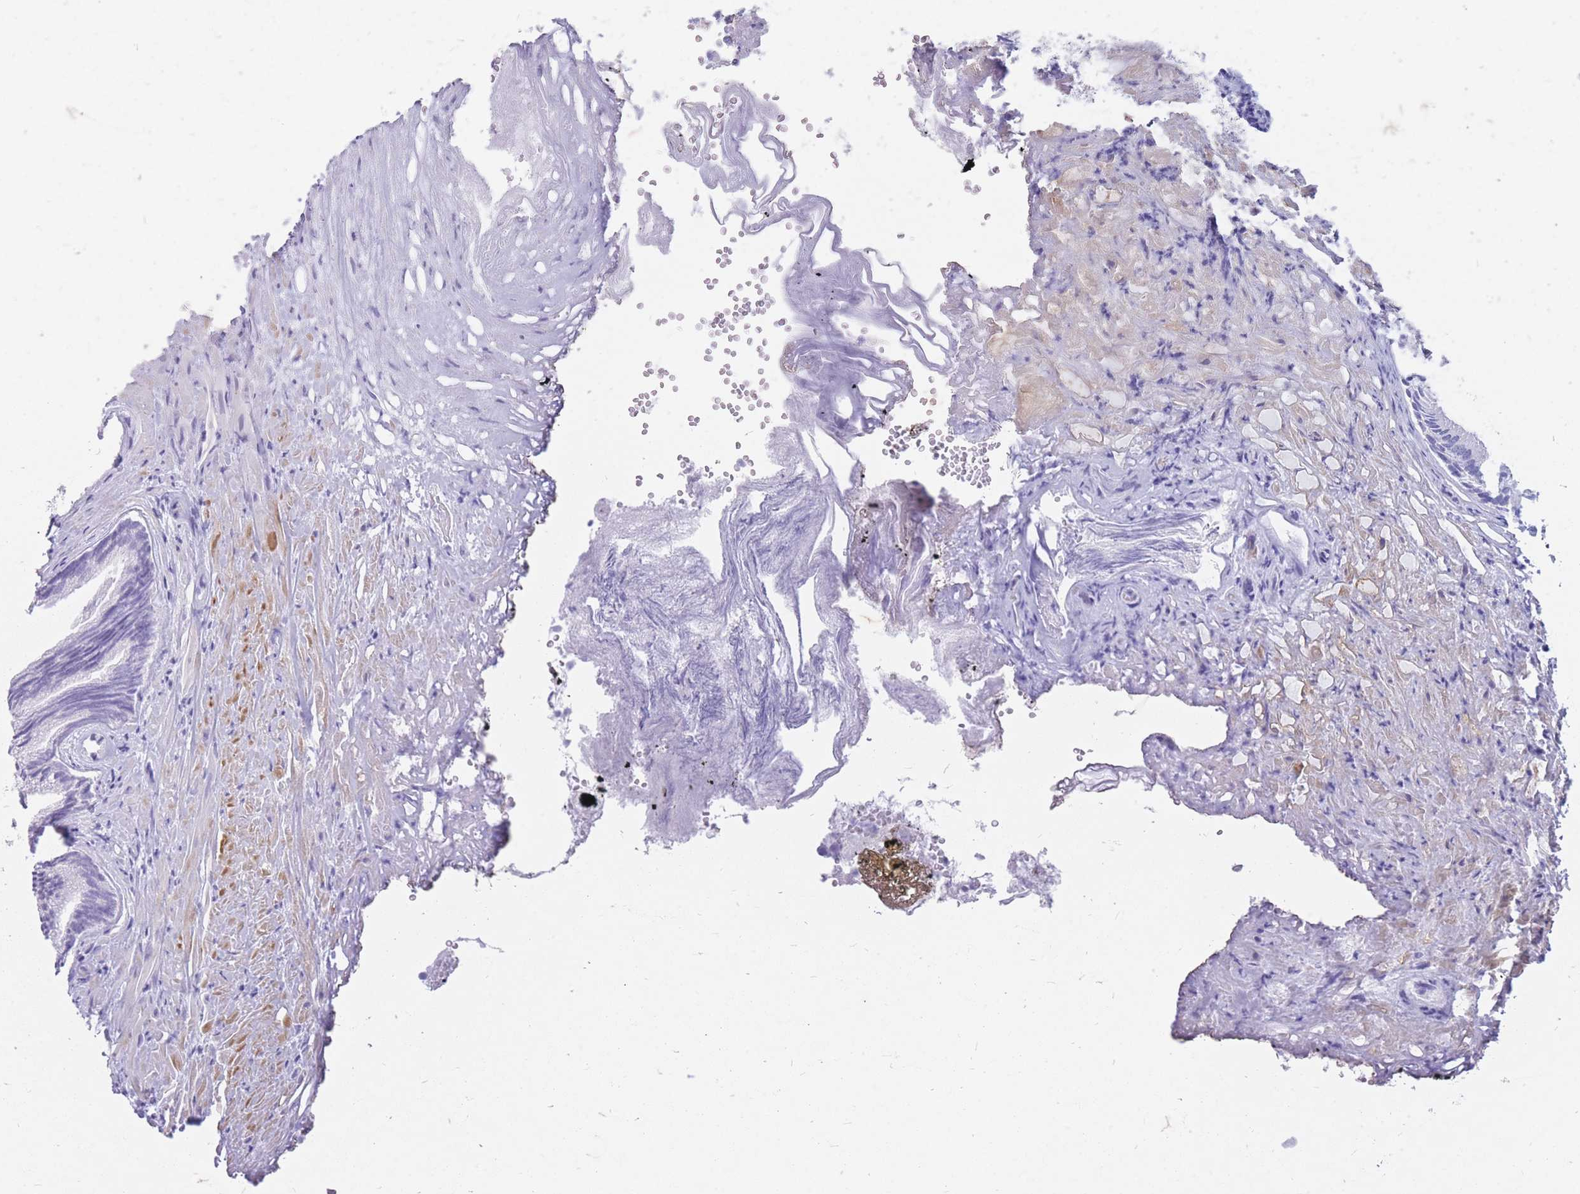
{"staining": {"intensity": "negative", "quantity": "none", "location": "none"}, "tissue": "prostate", "cell_type": "Glandular cells", "image_type": "normal", "snomed": [{"axis": "morphology", "description": "Normal tissue, NOS"}, {"axis": "topography", "description": "Prostate"}], "caption": "DAB (3,3'-diaminobenzidine) immunohistochemical staining of unremarkable human prostate reveals no significant expression in glandular cells.", "gene": "ZFP37", "patient": {"sex": "male", "age": 76}}